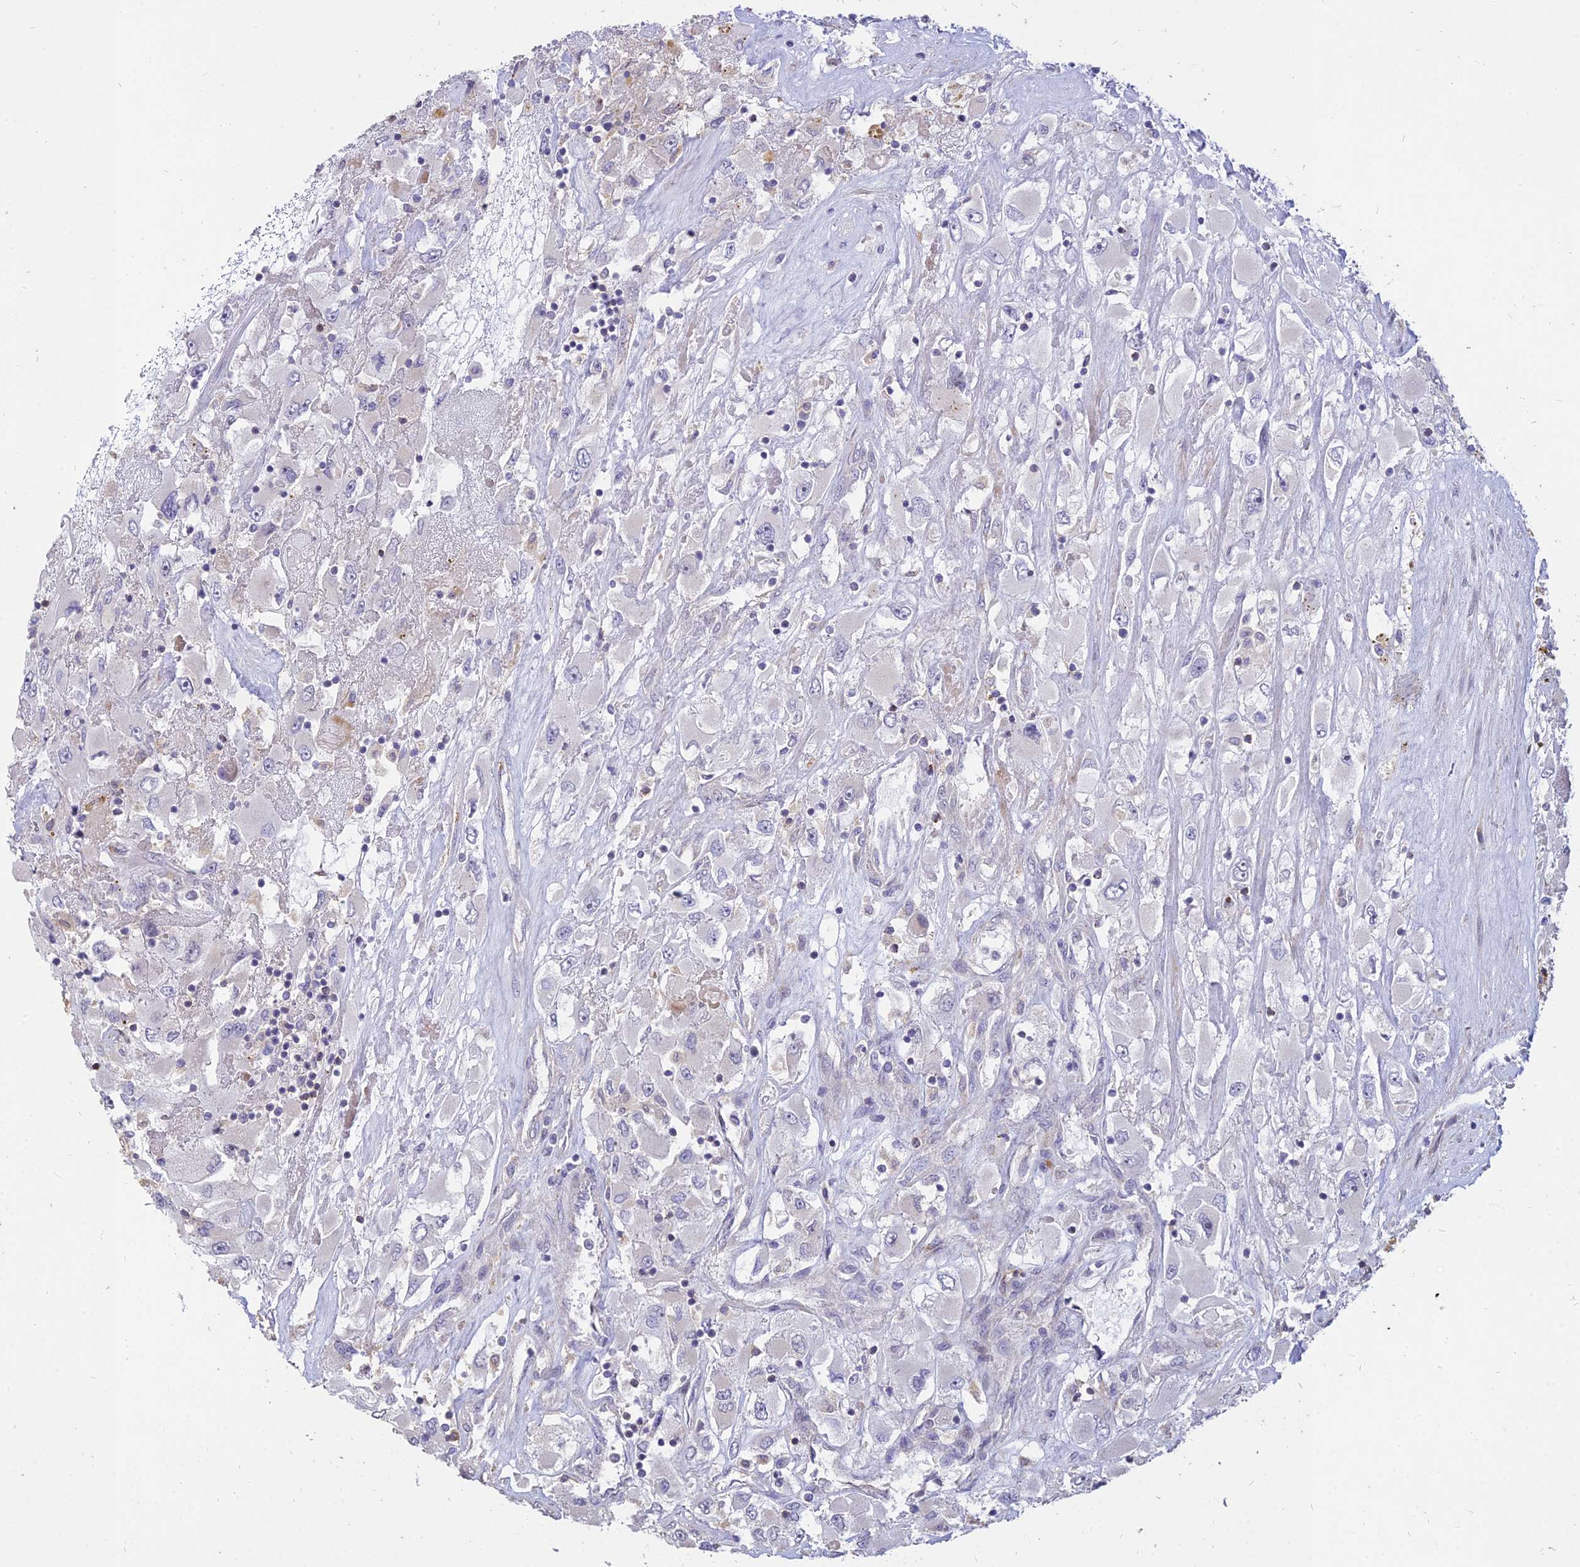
{"staining": {"intensity": "negative", "quantity": "none", "location": "none"}, "tissue": "renal cancer", "cell_type": "Tumor cells", "image_type": "cancer", "snomed": [{"axis": "morphology", "description": "Adenocarcinoma, NOS"}, {"axis": "topography", "description": "Kidney"}], "caption": "The photomicrograph reveals no significant positivity in tumor cells of adenocarcinoma (renal). (DAB immunohistochemistry (IHC) visualized using brightfield microscopy, high magnification).", "gene": "ST3GAL6", "patient": {"sex": "female", "age": 52}}